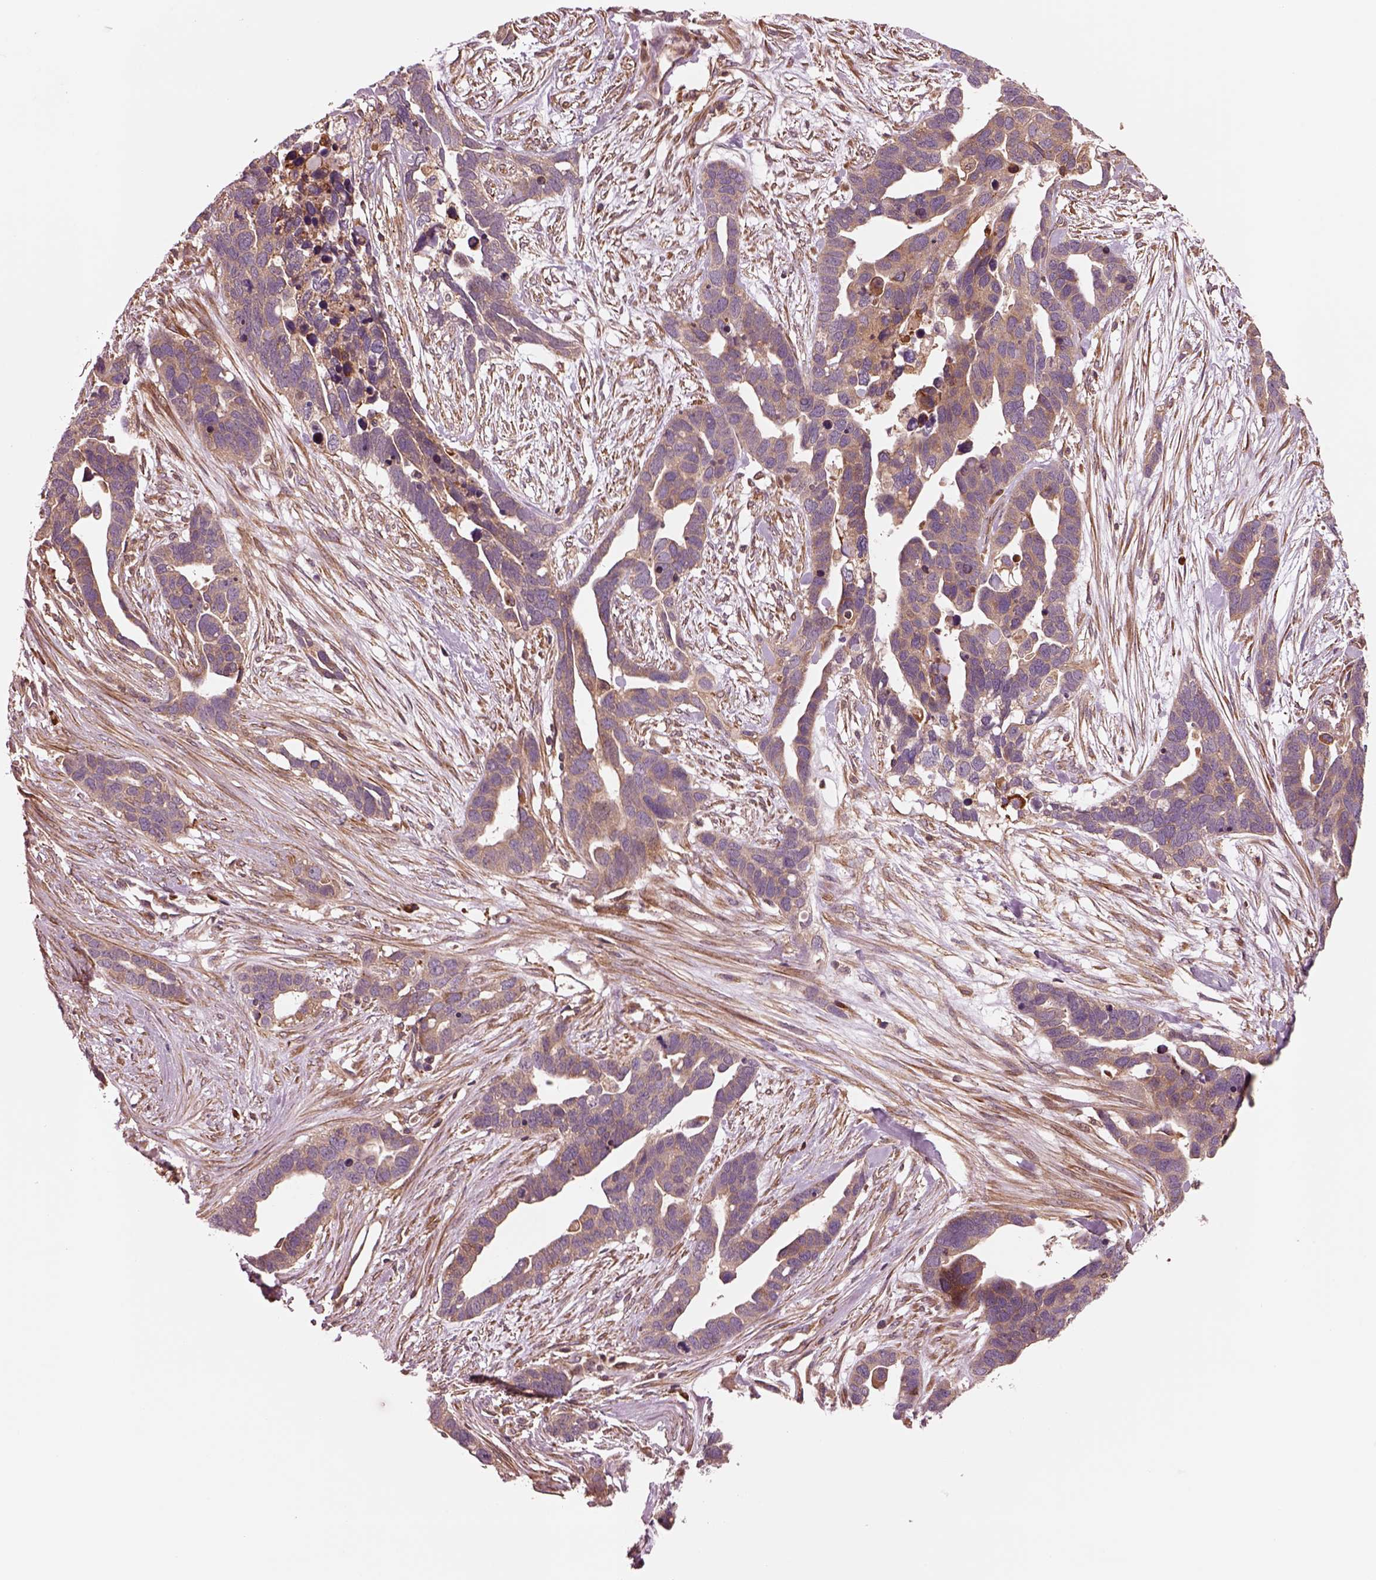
{"staining": {"intensity": "weak", "quantity": "25%-75%", "location": "cytoplasmic/membranous"}, "tissue": "ovarian cancer", "cell_type": "Tumor cells", "image_type": "cancer", "snomed": [{"axis": "morphology", "description": "Cystadenocarcinoma, serous, NOS"}, {"axis": "topography", "description": "Ovary"}], "caption": "Ovarian serous cystadenocarcinoma stained for a protein shows weak cytoplasmic/membranous positivity in tumor cells.", "gene": "ASCC2", "patient": {"sex": "female", "age": 54}}